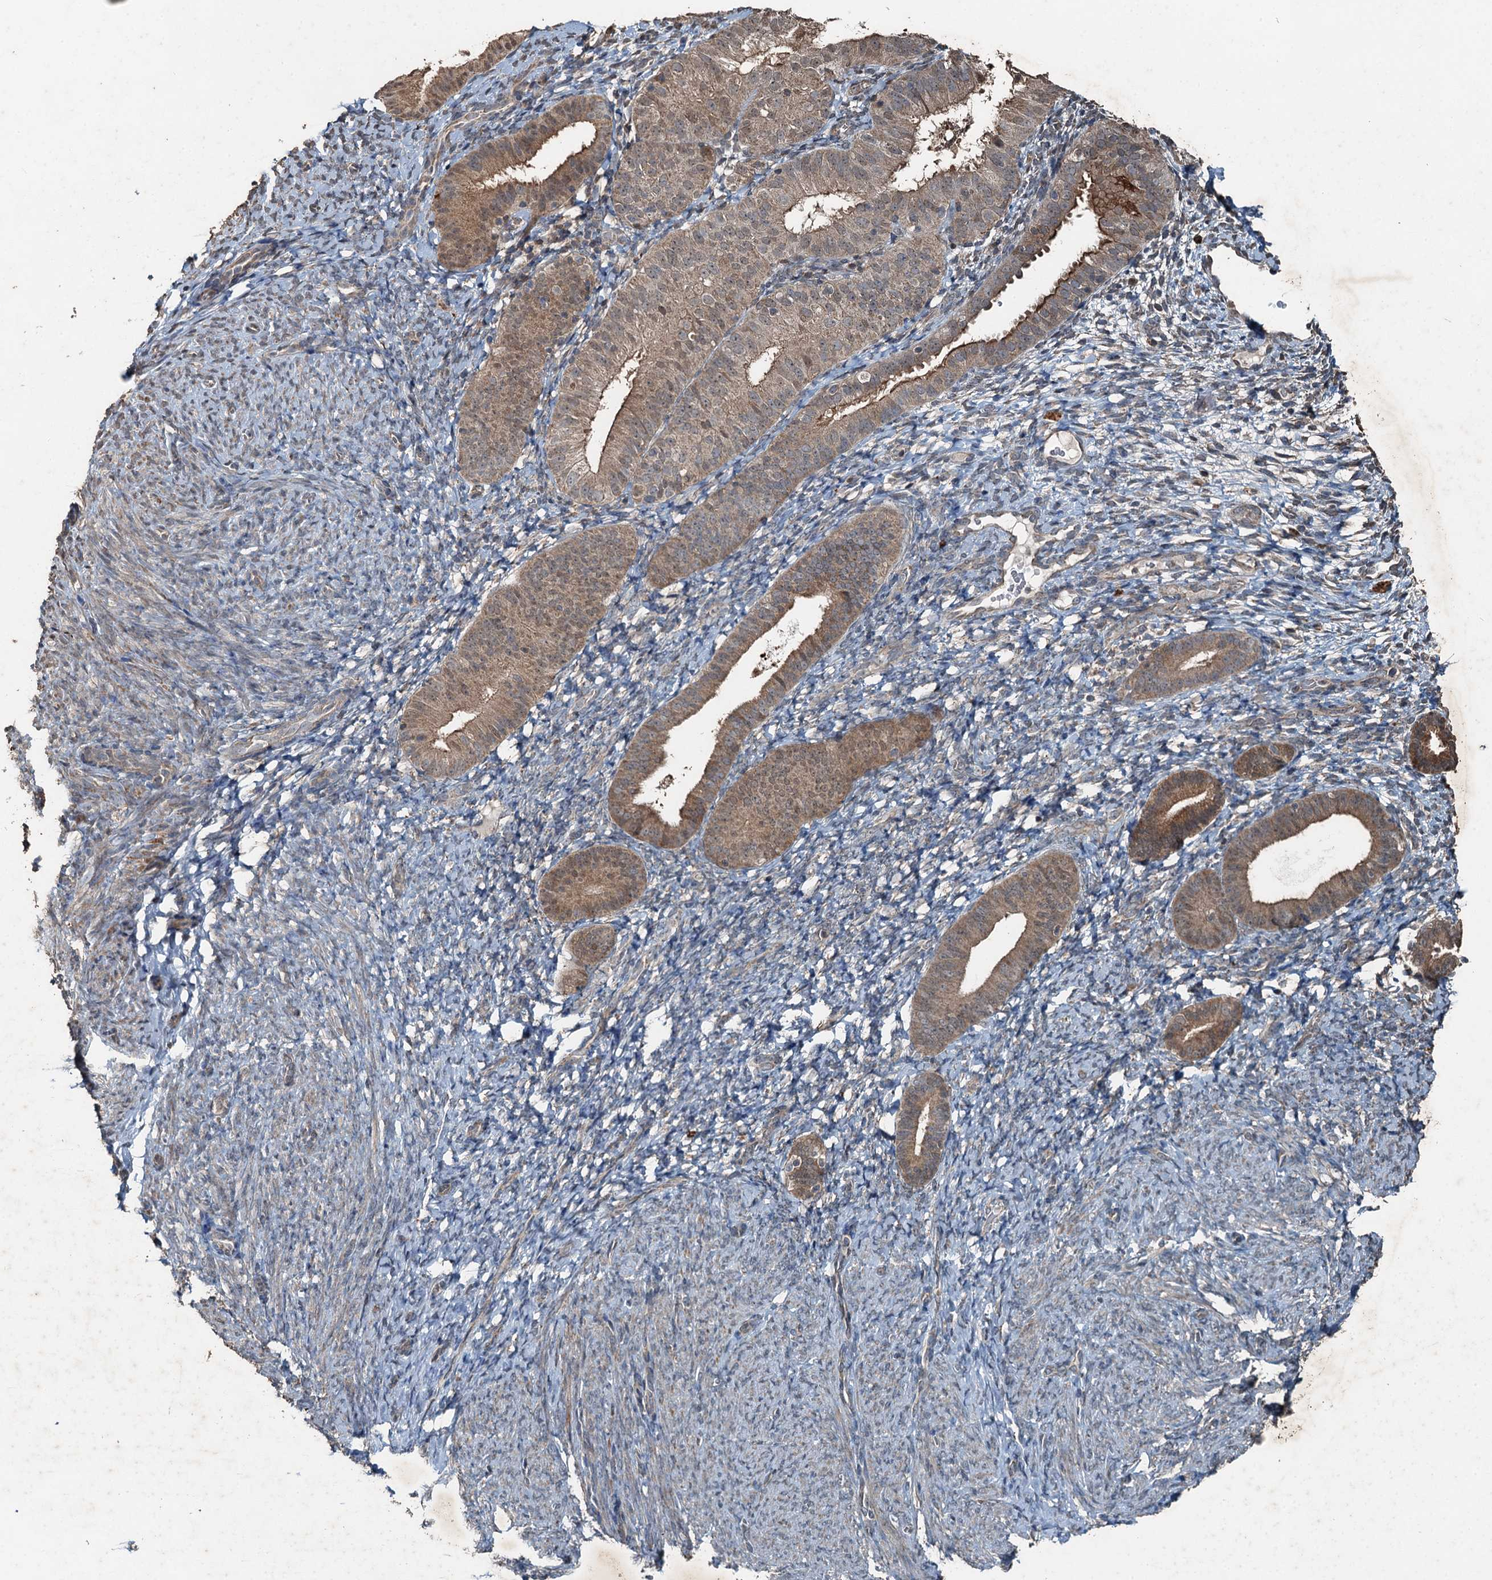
{"staining": {"intensity": "negative", "quantity": "none", "location": "none"}, "tissue": "endometrium", "cell_type": "Cells in endometrial stroma", "image_type": "normal", "snomed": [{"axis": "morphology", "description": "Normal tissue, NOS"}, {"axis": "topography", "description": "Endometrium"}], "caption": "High power microscopy histopathology image of an immunohistochemistry (IHC) micrograph of normal endometrium, revealing no significant staining in cells in endometrial stroma.", "gene": "TCTN1", "patient": {"sex": "female", "age": 65}}